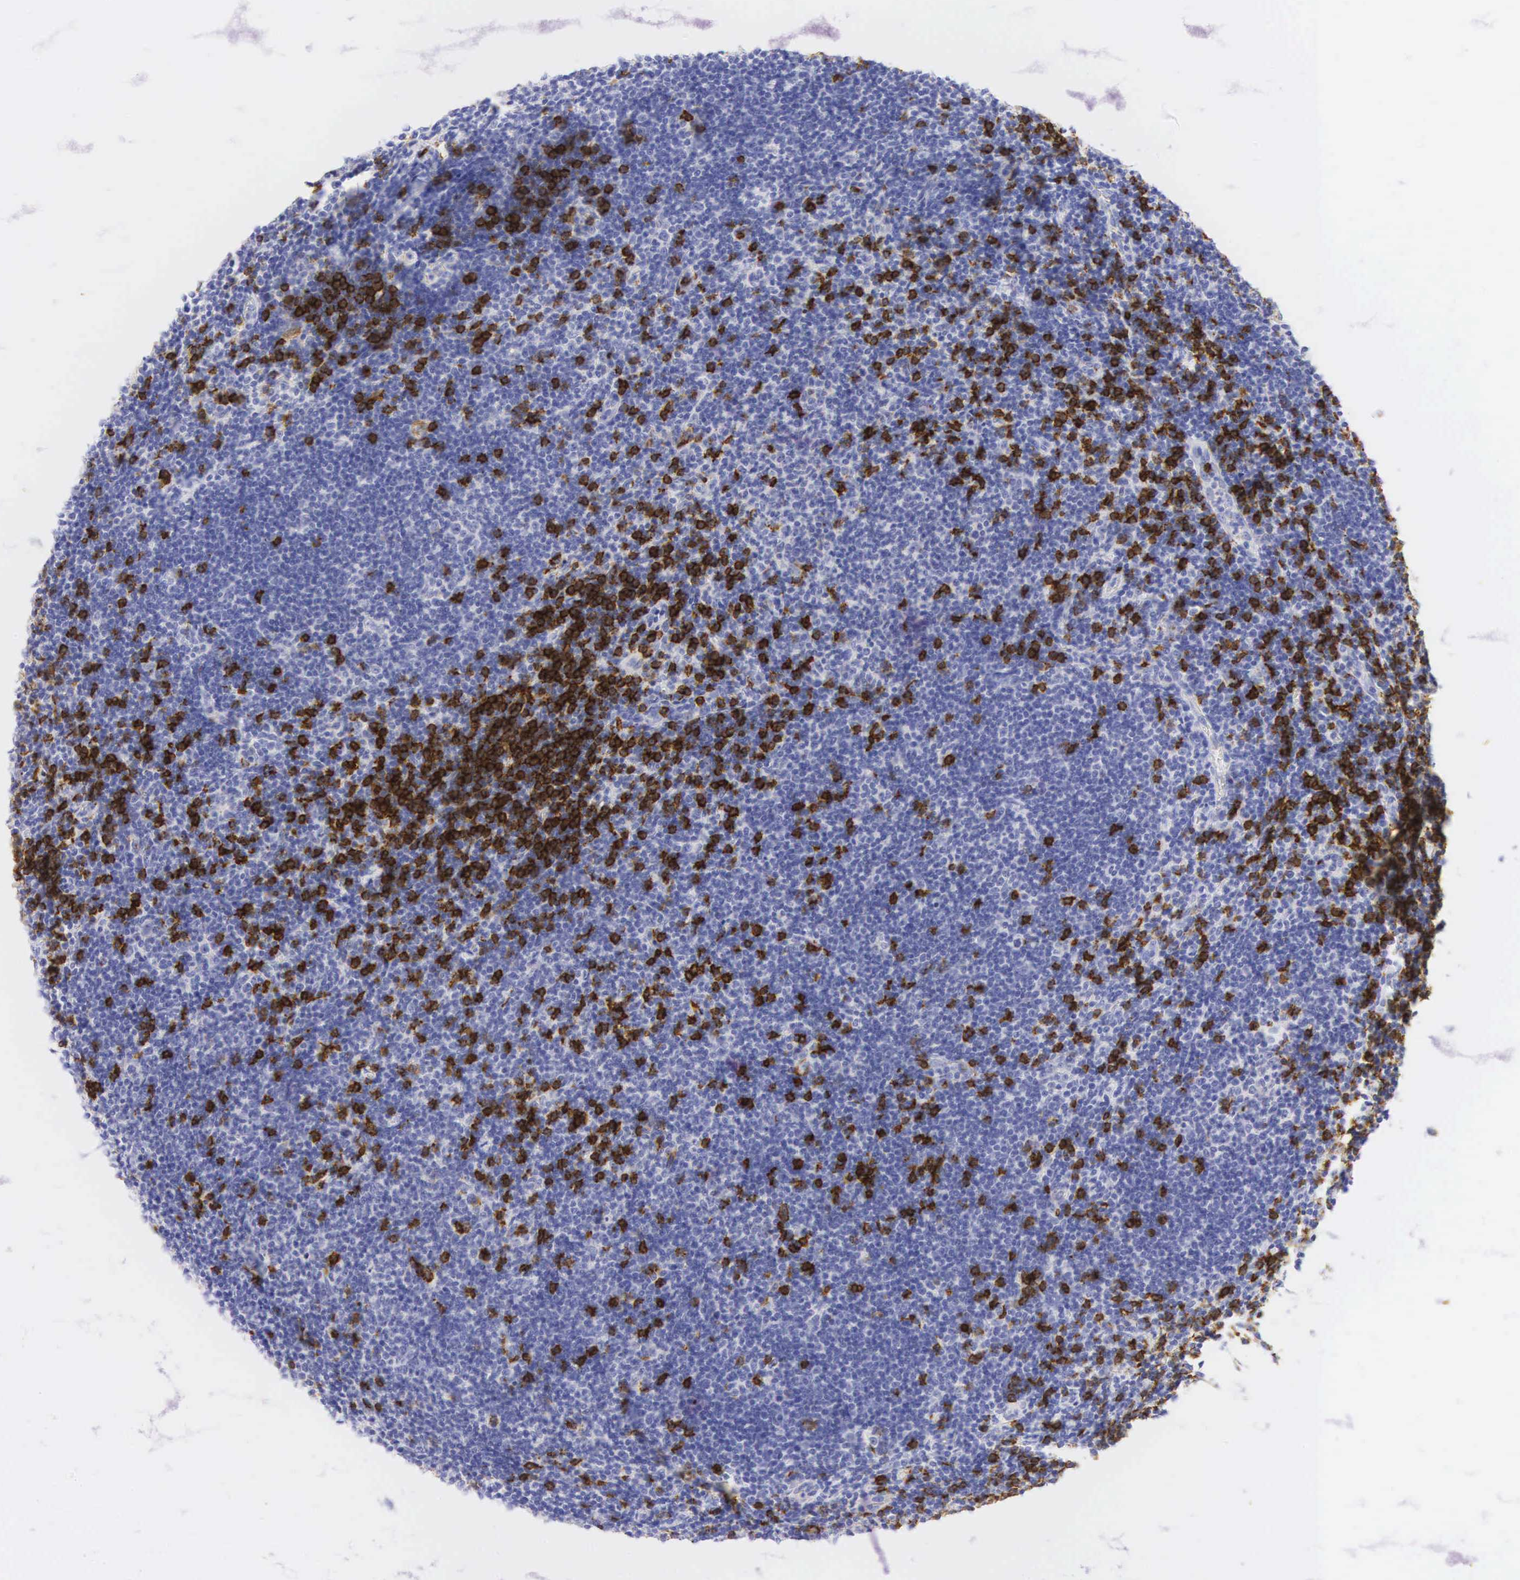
{"staining": {"intensity": "strong", "quantity": "<25%", "location": "cytoplasmic/membranous,nuclear"}, "tissue": "lymphoma", "cell_type": "Tumor cells", "image_type": "cancer", "snomed": [{"axis": "morphology", "description": "Malignant lymphoma, non-Hodgkin's type, Low grade"}, {"axis": "topography", "description": "Lymph node"}], "caption": "Lymphoma tissue exhibits strong cytoplasmic/membranous and nuclear staining in approximately <25% of tumor cells The staining is performed using DAB brown chromogen to label protein expression. The nuclei are counter-stained blue using hematoxylin.", "gene": "CD8A", "patient": {"sex": "male", "age": 49}}